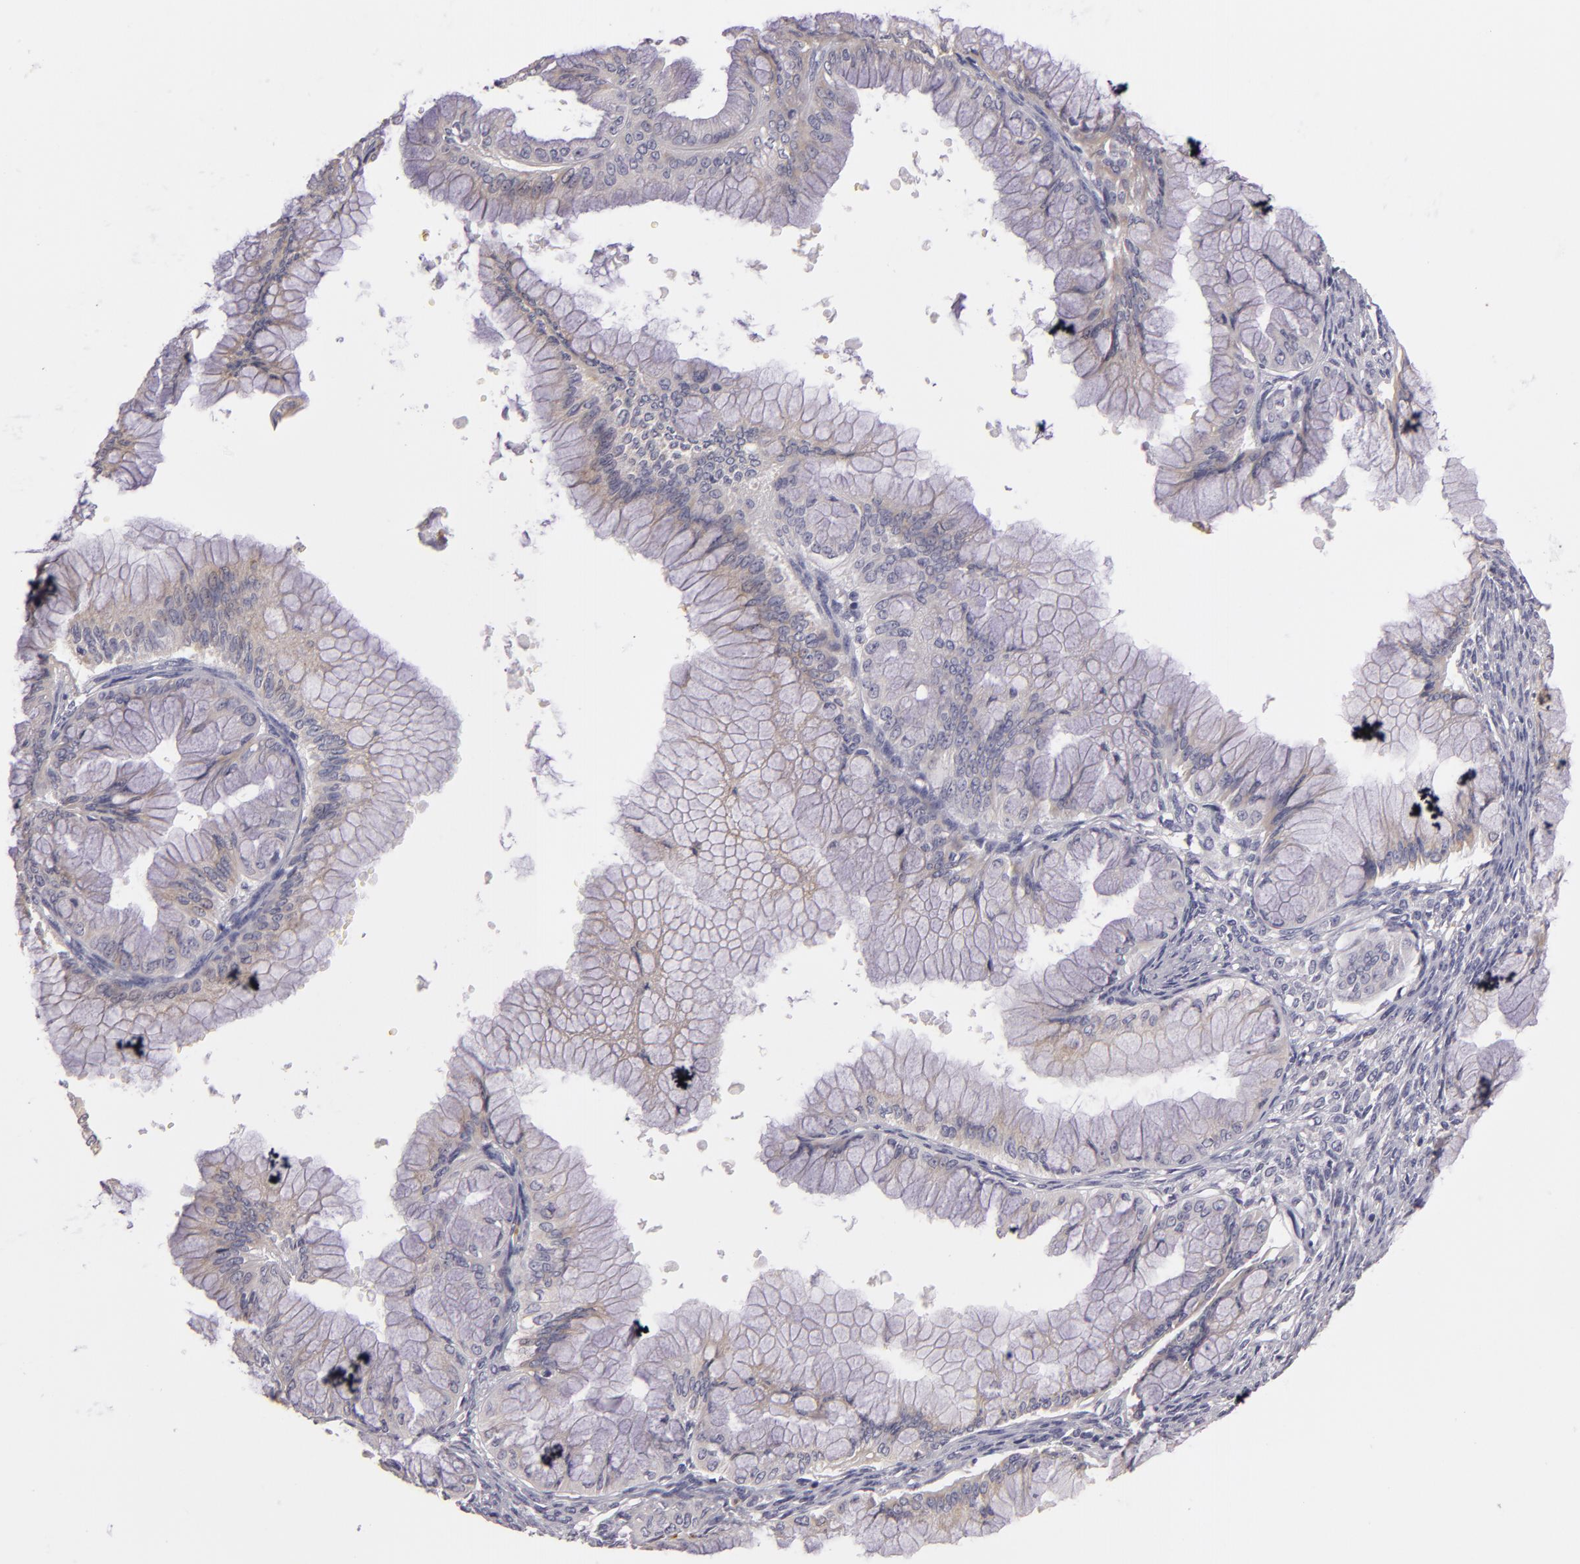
{"staining": {"intensity": "weak", "quantity": "25%-75%", "location": "cytoplasmic/membranous"}, "tissue": "ovarian cancer", "cell_type": "Tumor cells", "image_type": "cancer", "snomed": [{"axis": "morphology", "description": "Cystadenocarcinoma, mucinous, NOS"}, {"axis": "topography", "description": "Ovary"}], "caption": "Ovarian cancer stained with a brown dye shows weak cytoplasmic/membranous positive expression in approximately 25%-75% of tumor cells.", "gene": "TLR8", "patient": {"sex": "female", "age": 63}}